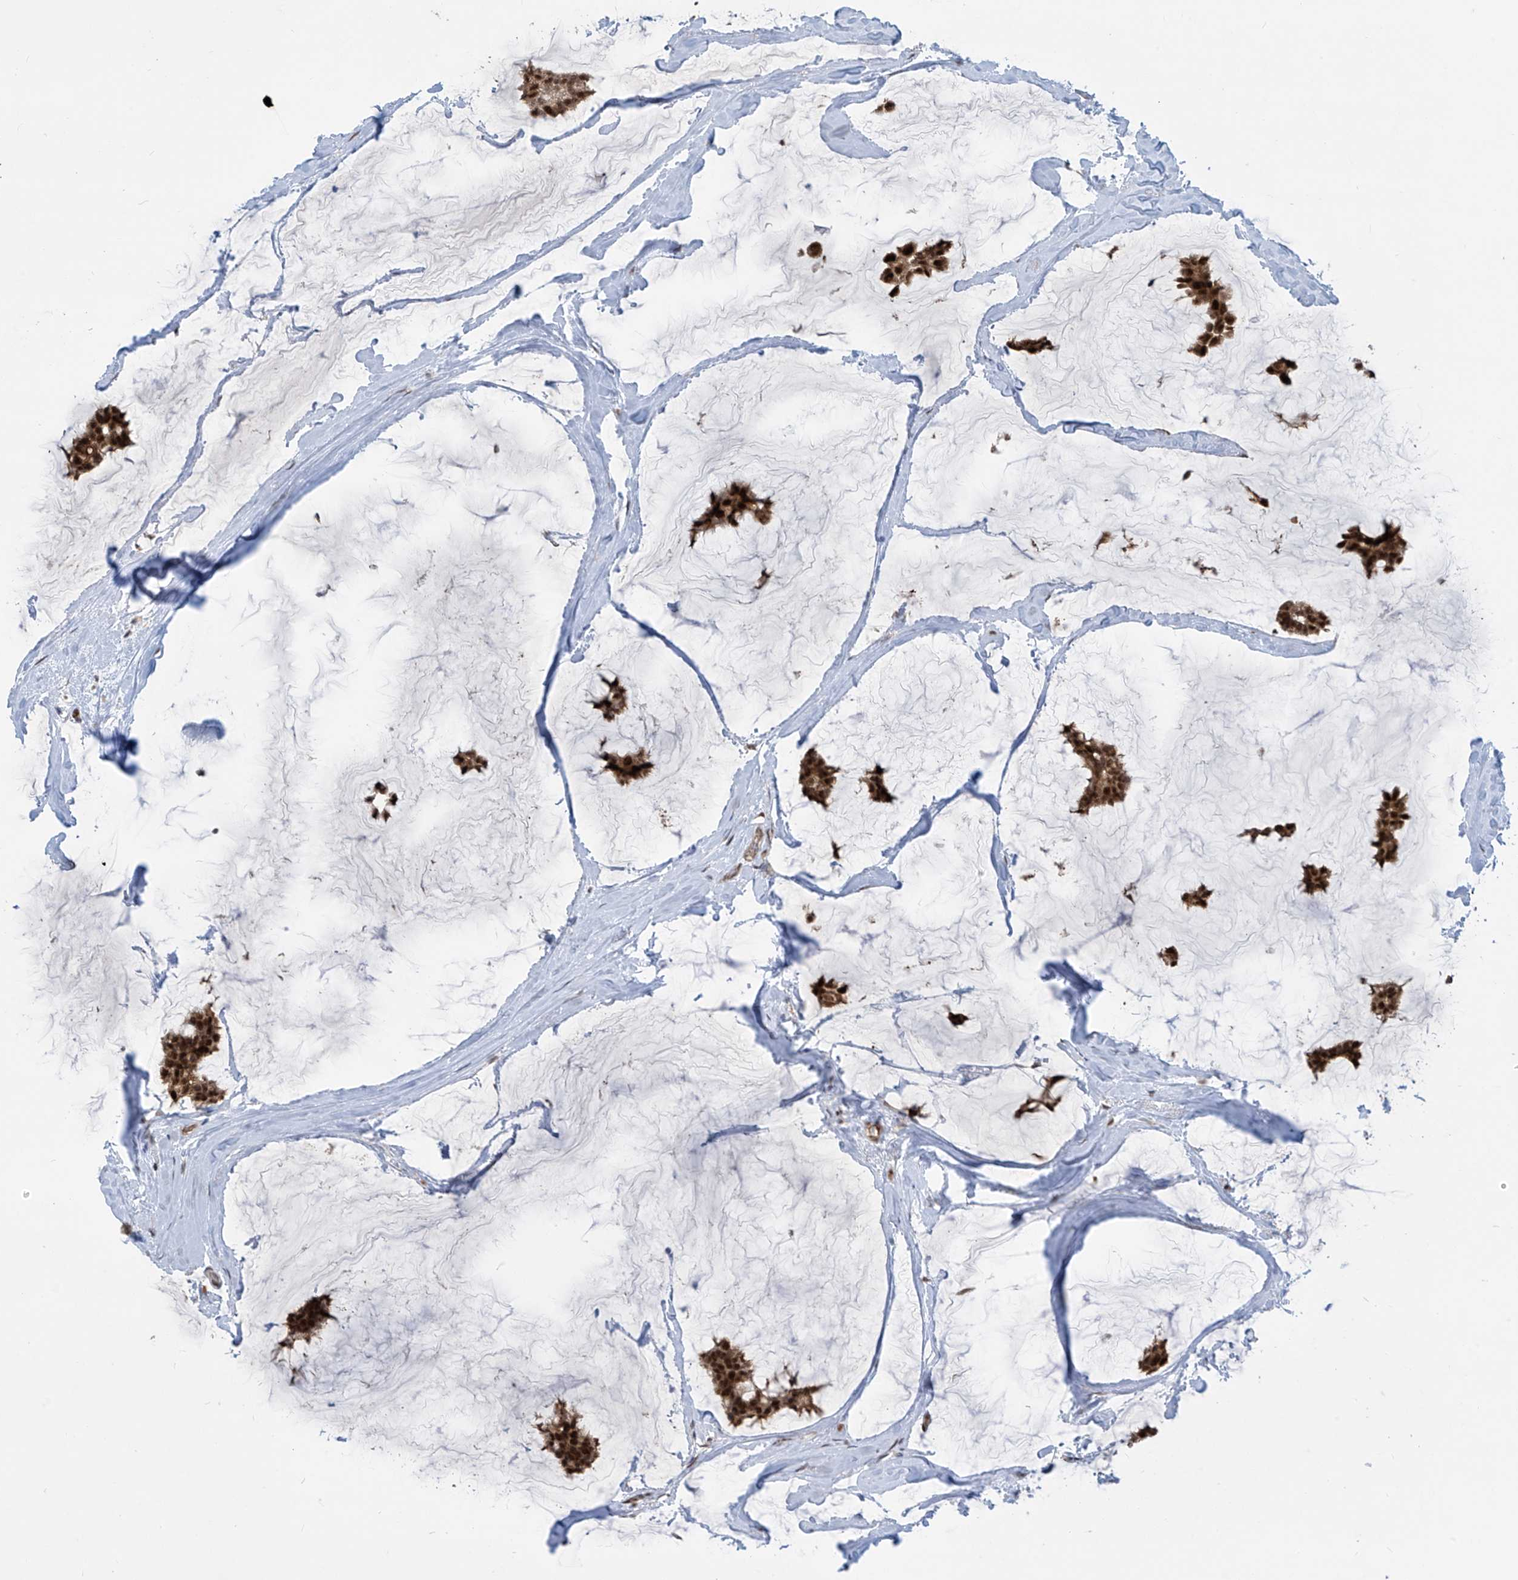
{"staining": {"intensity": "strong", "quantity": ">75%", "location": "cytoplasmic/membranous,nuclear"}, "tissue": "breast cancer", "cell_type": "Tumor cells", "image_type": "cancer", "snomed": [{"axis": "morphology", "description": "Duct carcinoma"}, {"axis": "topography", "description": "Breast"}], "caption": "Immunohistochemistry micrograph of human intraductal carcinoma (breast) stained for a protein (brown), which demonstrates high levels of strong cytoplasmic/membranous and nuclear staining in approximately >75% of tumor cells.", "gene": "LAGE3", "patient": {"sex": "female", "age": 93}}